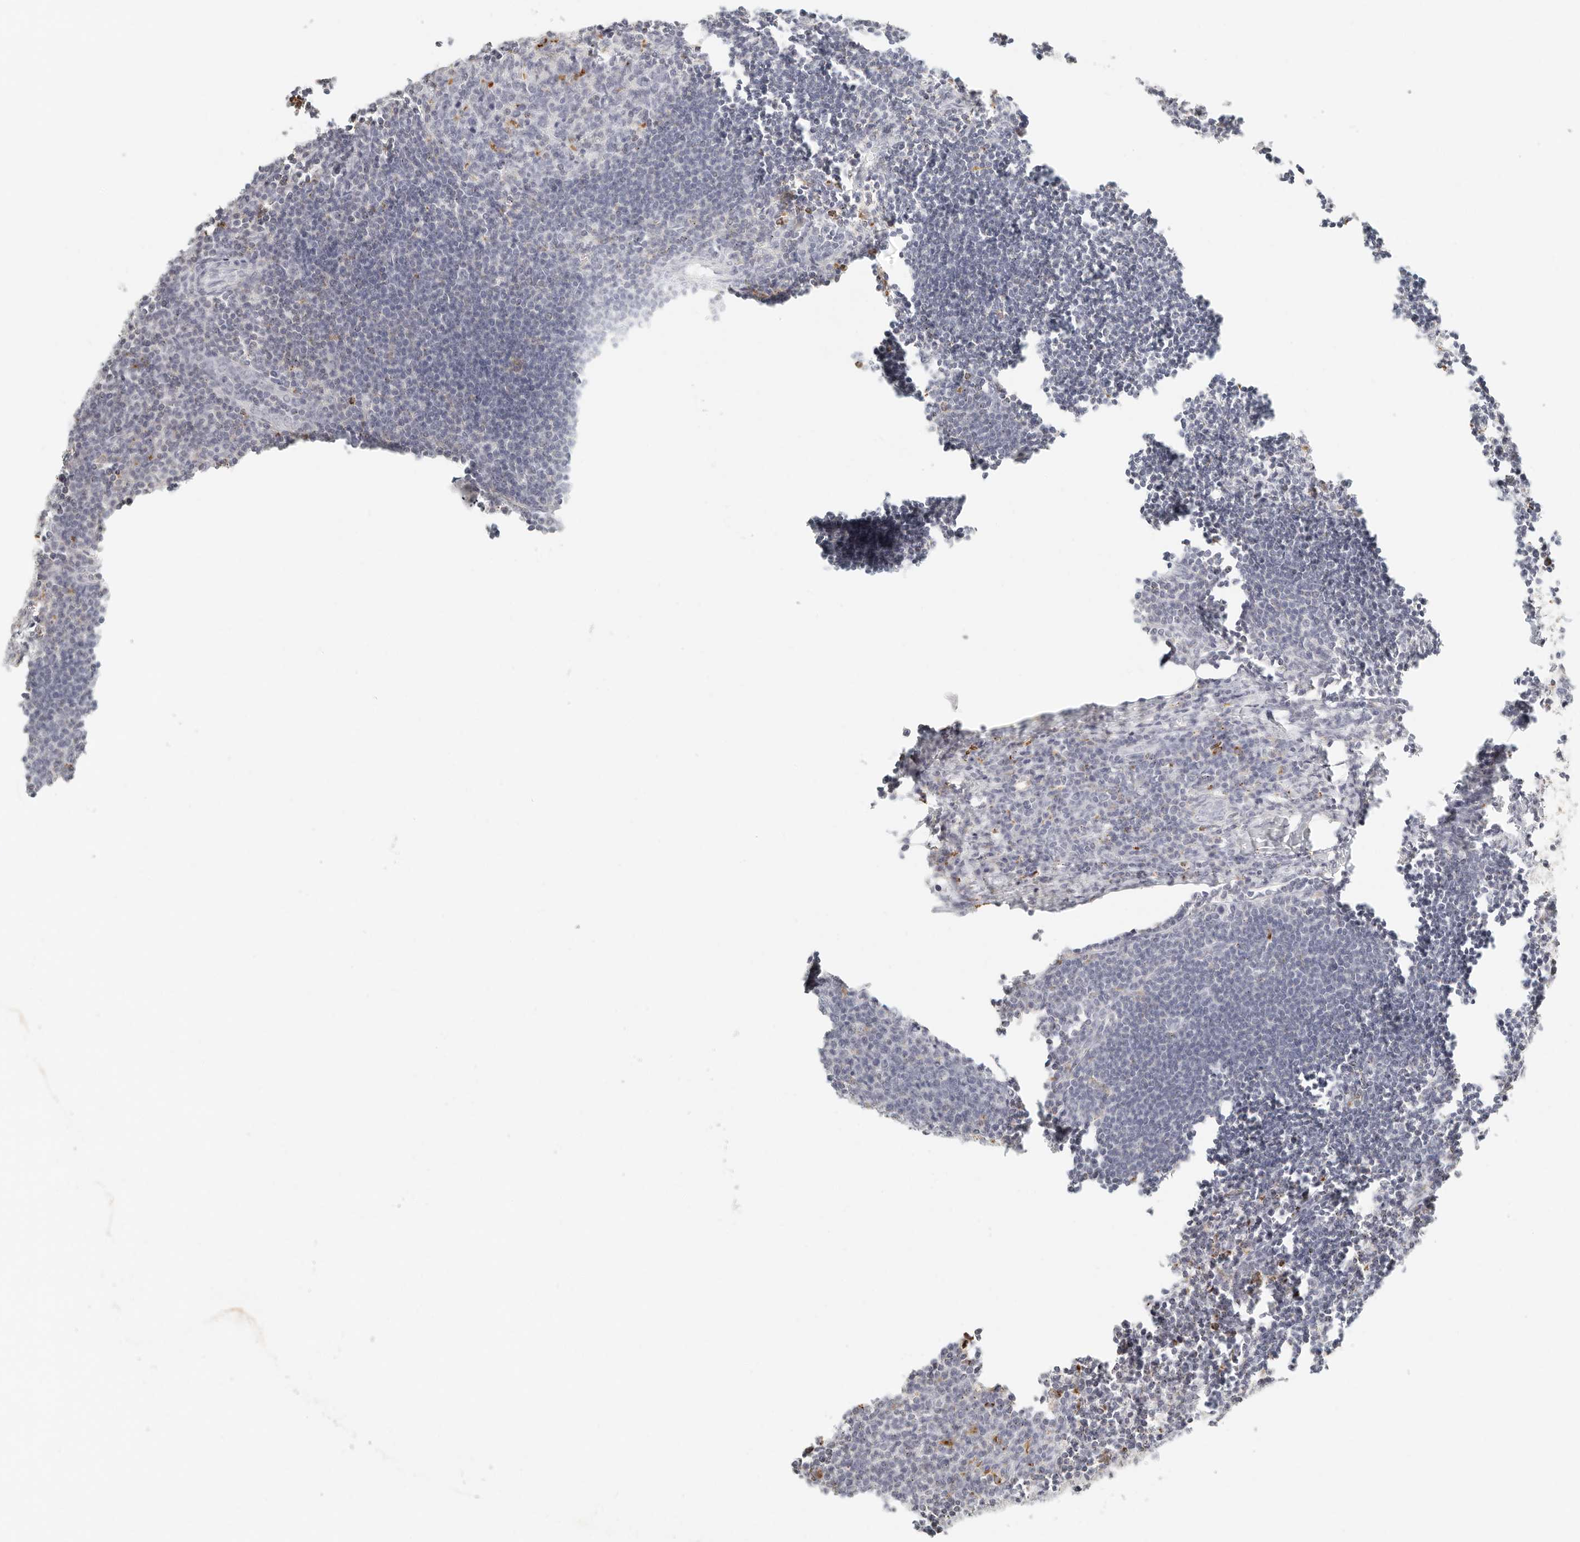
{"staining": {"intensity": "weak", "quantity": "<25%", "location": "cytoplasmic/membranous"}, "tissue": "lymph node", "cell_type": "Germinal center cells", "image_type": "normal", "snomed": [{"axis": "morphology", "description": "Normal tissue, NOS"}, {"axis": "morphology", "description": "Malignant melanoma, Metastatic site"}, {"axis": "topography", "description": "Lymph node"}], "caption": "Immunohistochemical staining of normal human lymph node displays no significant staining in germinal center cells. (Stains: DAB IHC with hematoxylin counter stain, Microscopy: brightfield microscopy at high magnification).", "gene": "RNASET2", "patient": {"sex": "male", "age": 41}}